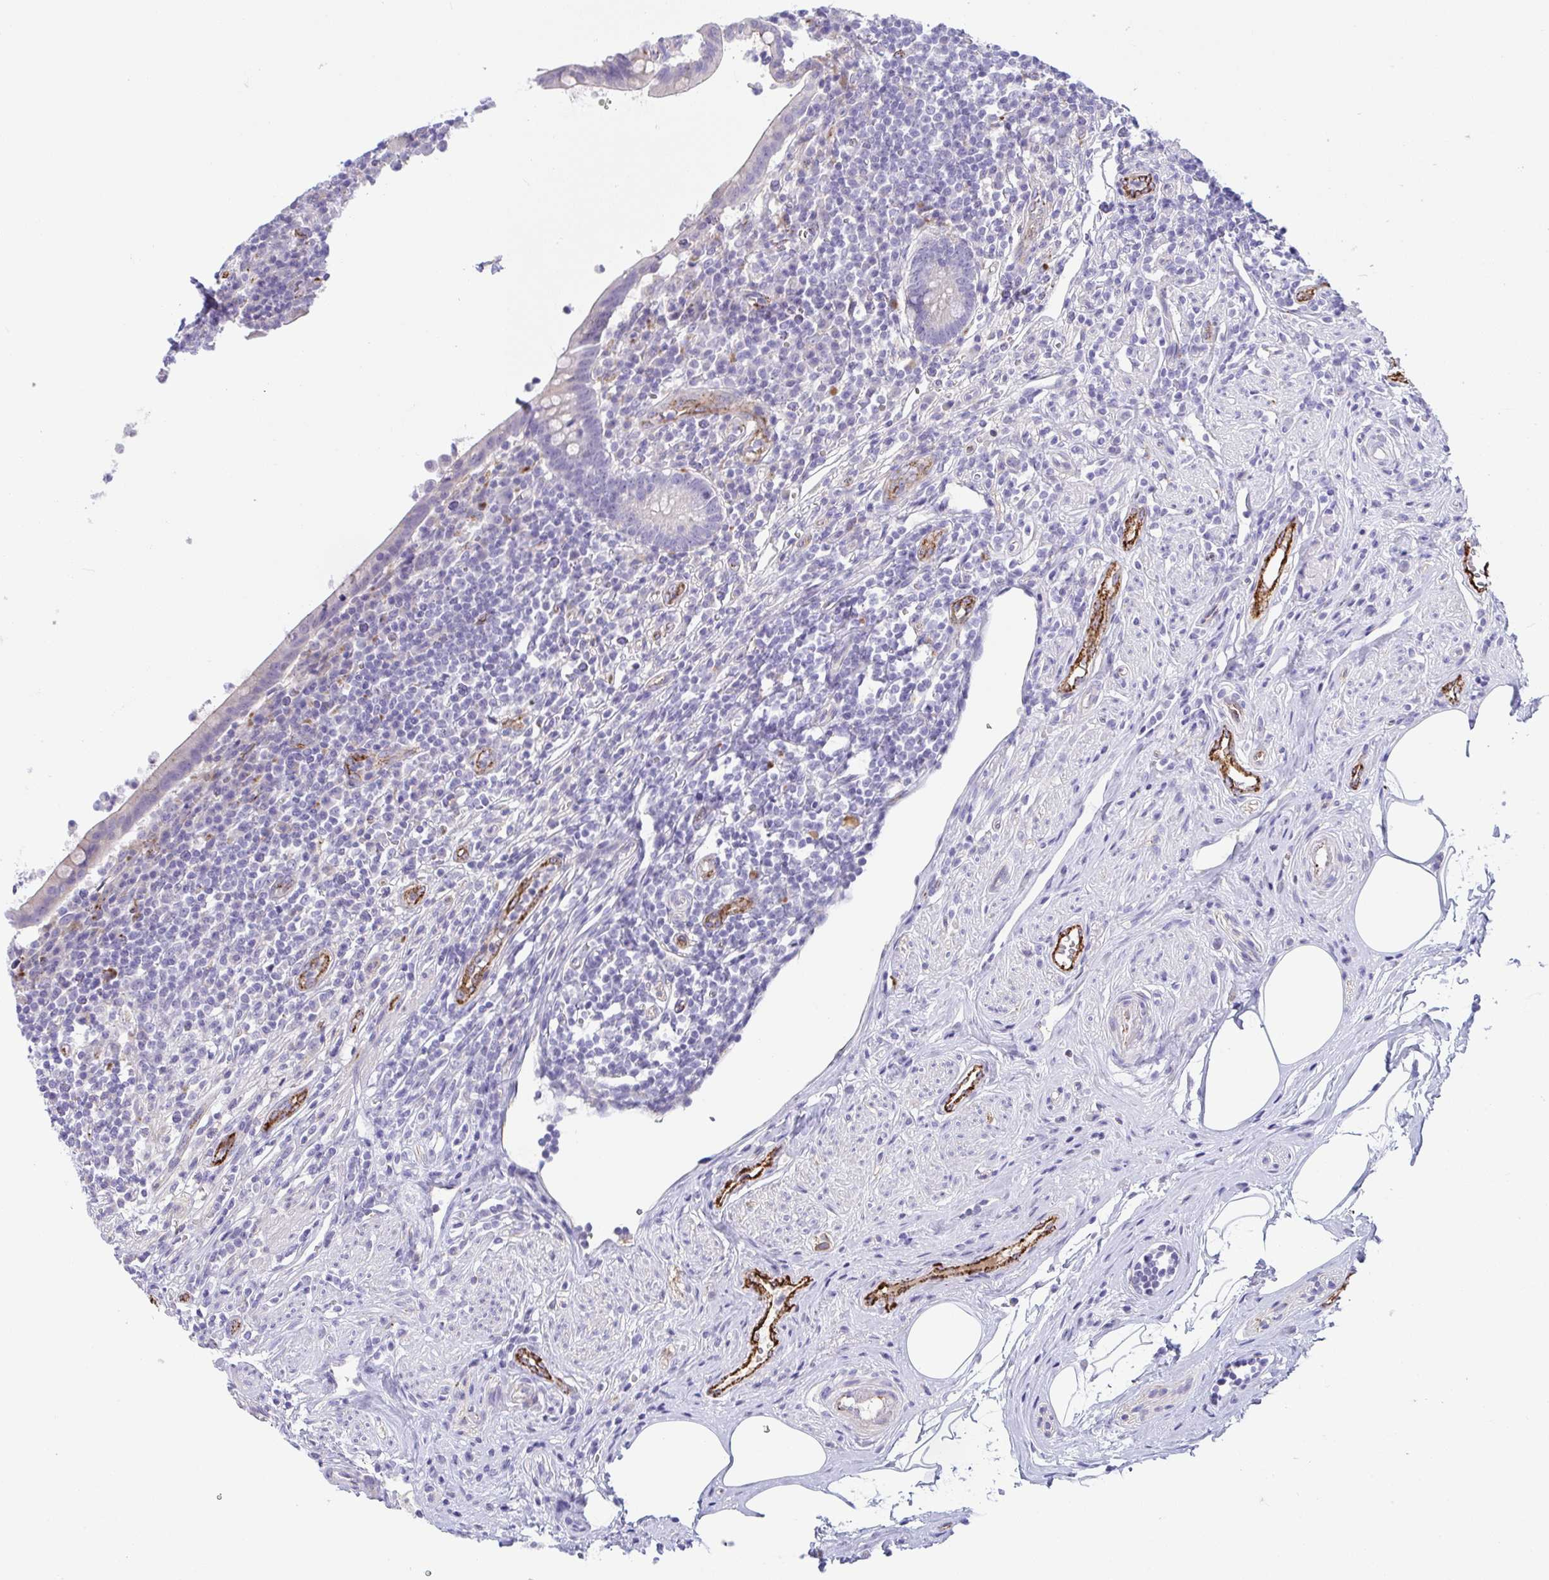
{"staining": {"intensity": "moderate", "quantity": "25%-75%", "location": "cytoplasmic/membranous"}, "tissue": "appendix", "cell_type": "Glandular cells", "image_type": "normal", "snomed": [{"axis": "morphology", "description": "Normal tissue, NOS"}, {"axis": "topography", "description": "Appendix"}], "caption": "DAB immunohistochemical staining of normal appendix reveals moderate cytoplasmic/membranous protein staining in about 25%-75% of glandular cells. (brown staining indicates protein expression, while blue staining denotes nuclei).", "gene": "TOR1AIP2", "patient": {"sex": "female", "age": 56}}